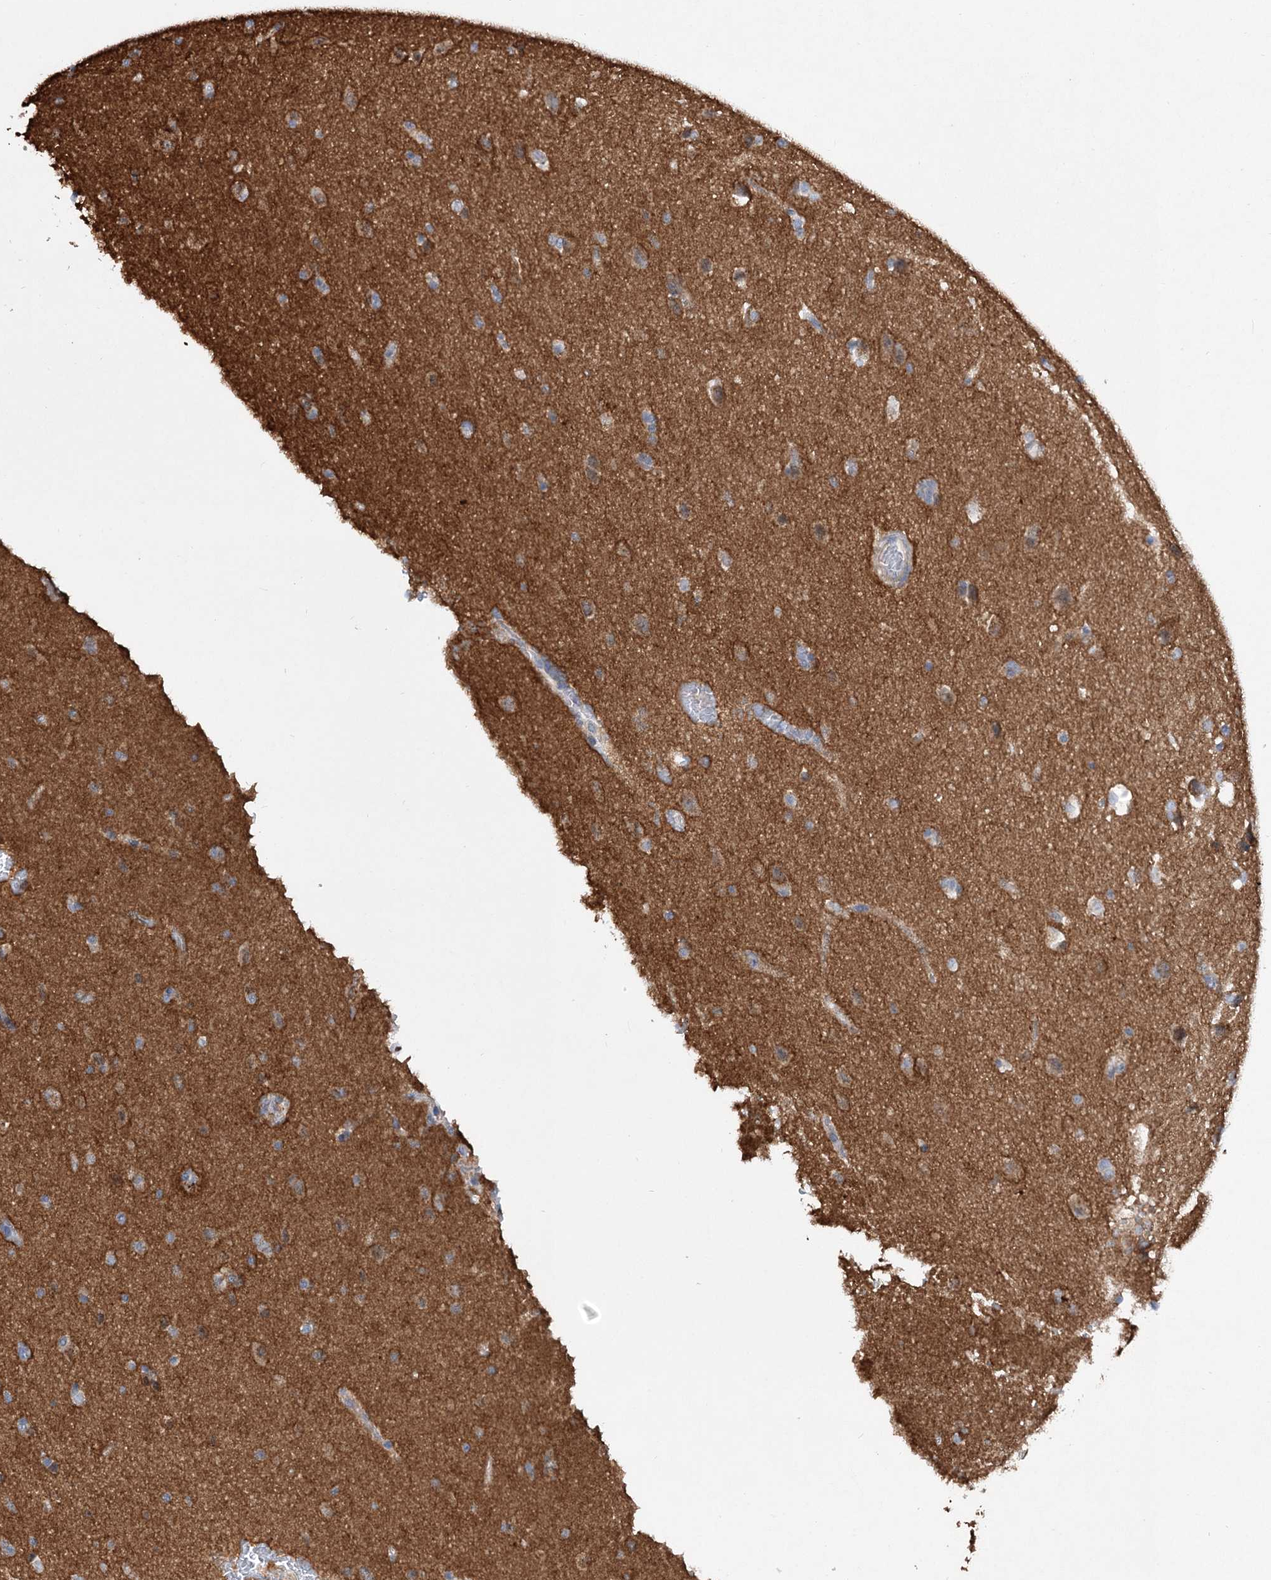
{"staining": {"intensity": "negative", "quantity": "none", "location": "none"}, "tissue": "glioma", "cell_type": "Tumor cells", "image_type": "cancer", "snomed": [{"axis": "morphology", "description": "Glioma, malignant, Low grade"}, {"axis": "topography", "description": "Brain"}], "caption": "Tumor cells are negative for brown protein staining in malignant low-grade glioma. (DAB immunohistochemistry, high magnification).", "gene": "SCN11A", "patient": {"sex": "female", "age": 37}}